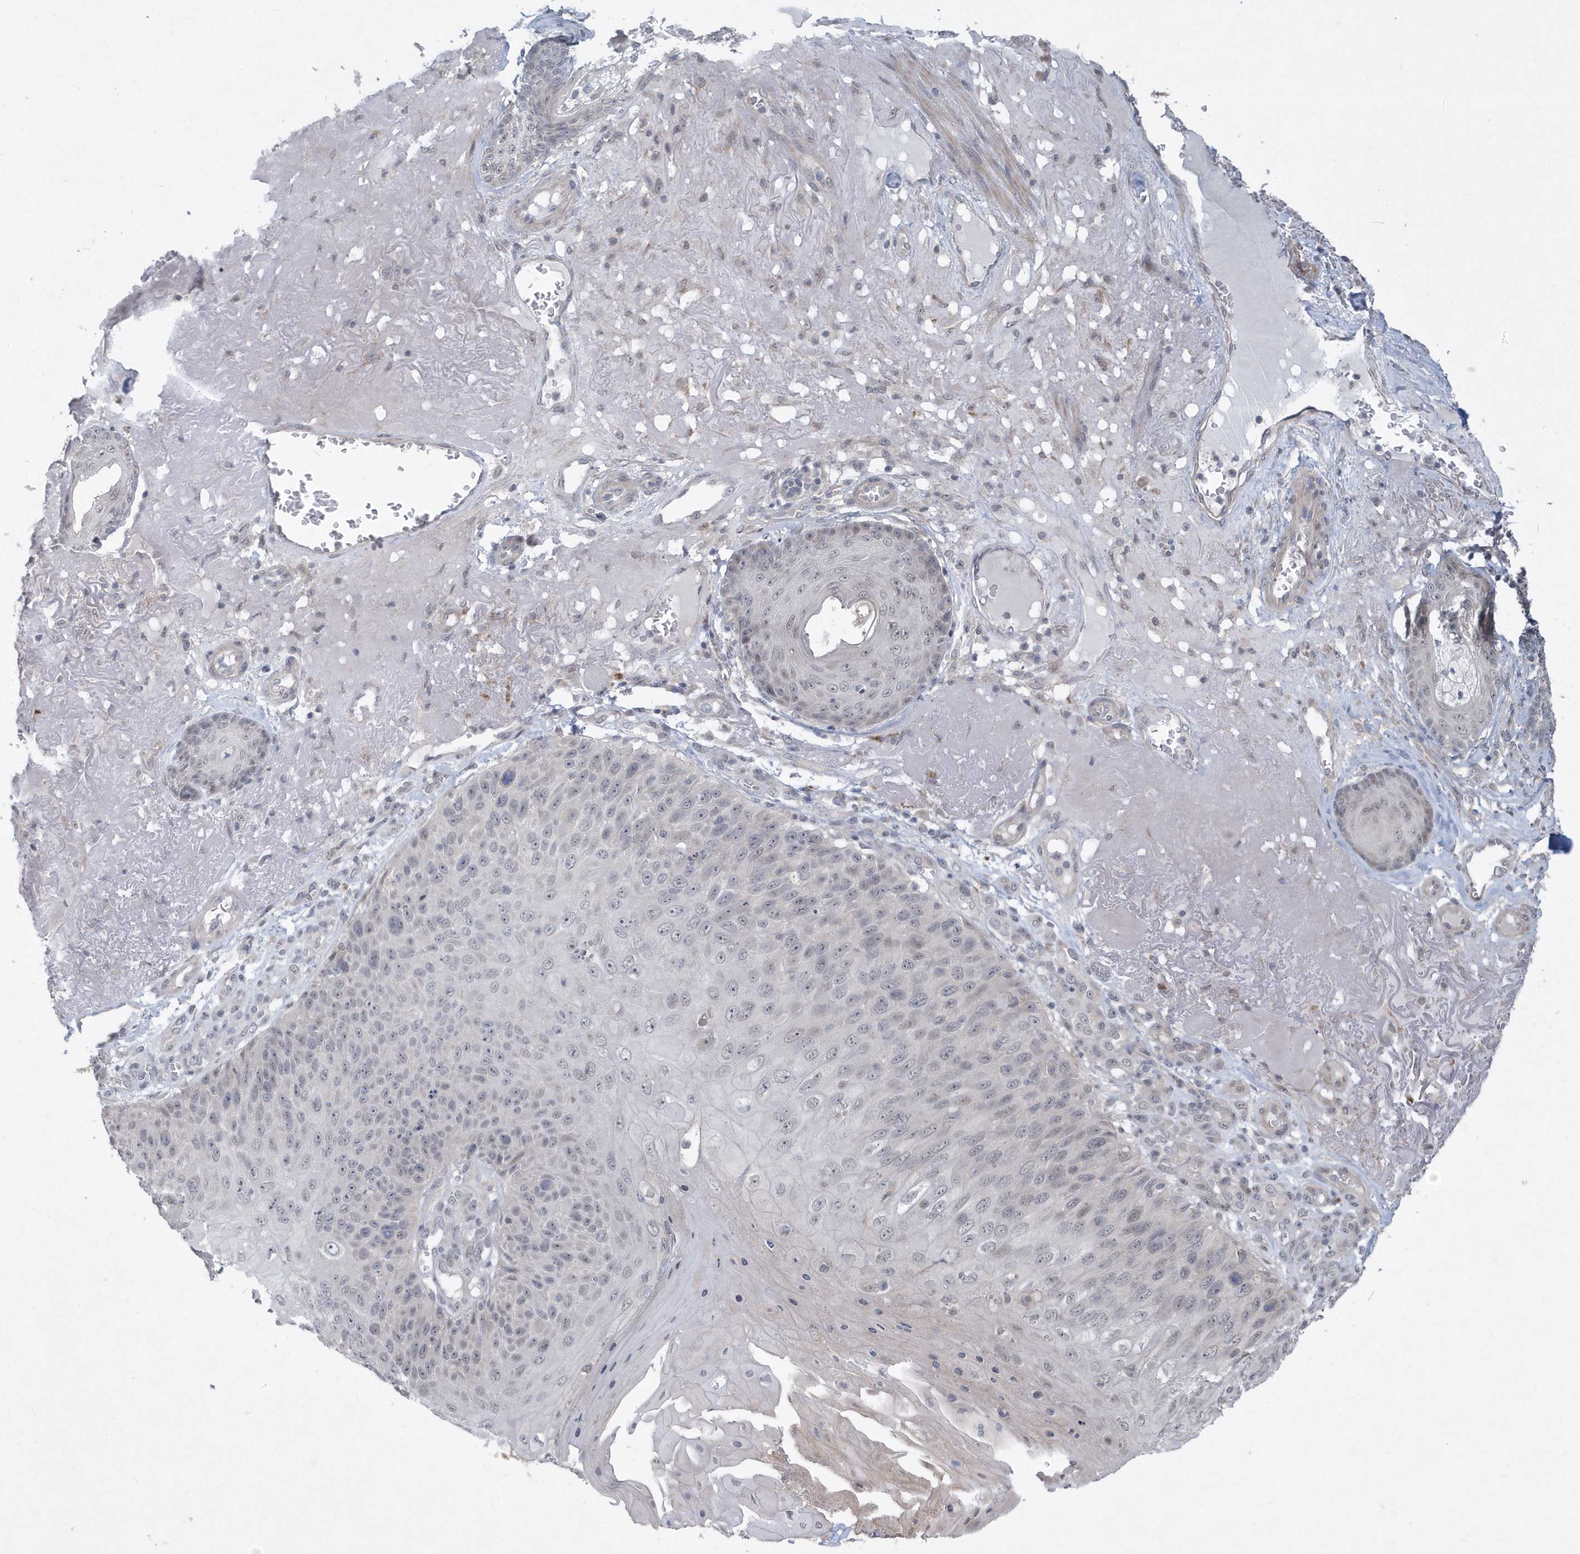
{"staining": {"intensity": "weak", "quantity": "<25%", "location": "nuclear"}, "tissue": "skin cancer", "cell_type": "Tumor cells", "image_type": "cancer", "snomed": [{"axis": "morphology", "description": "Squamous cell carcinoma, NOS"}, {"axis": "topography", "description": "Skin"}], "caption": "A photomicrograph of skin squamous cell carcinoma stained for a protein exhibits no brown staining in tumor cells.", "gene": "TSPEAR", "patient": {"sex": "female", "age": 88}}